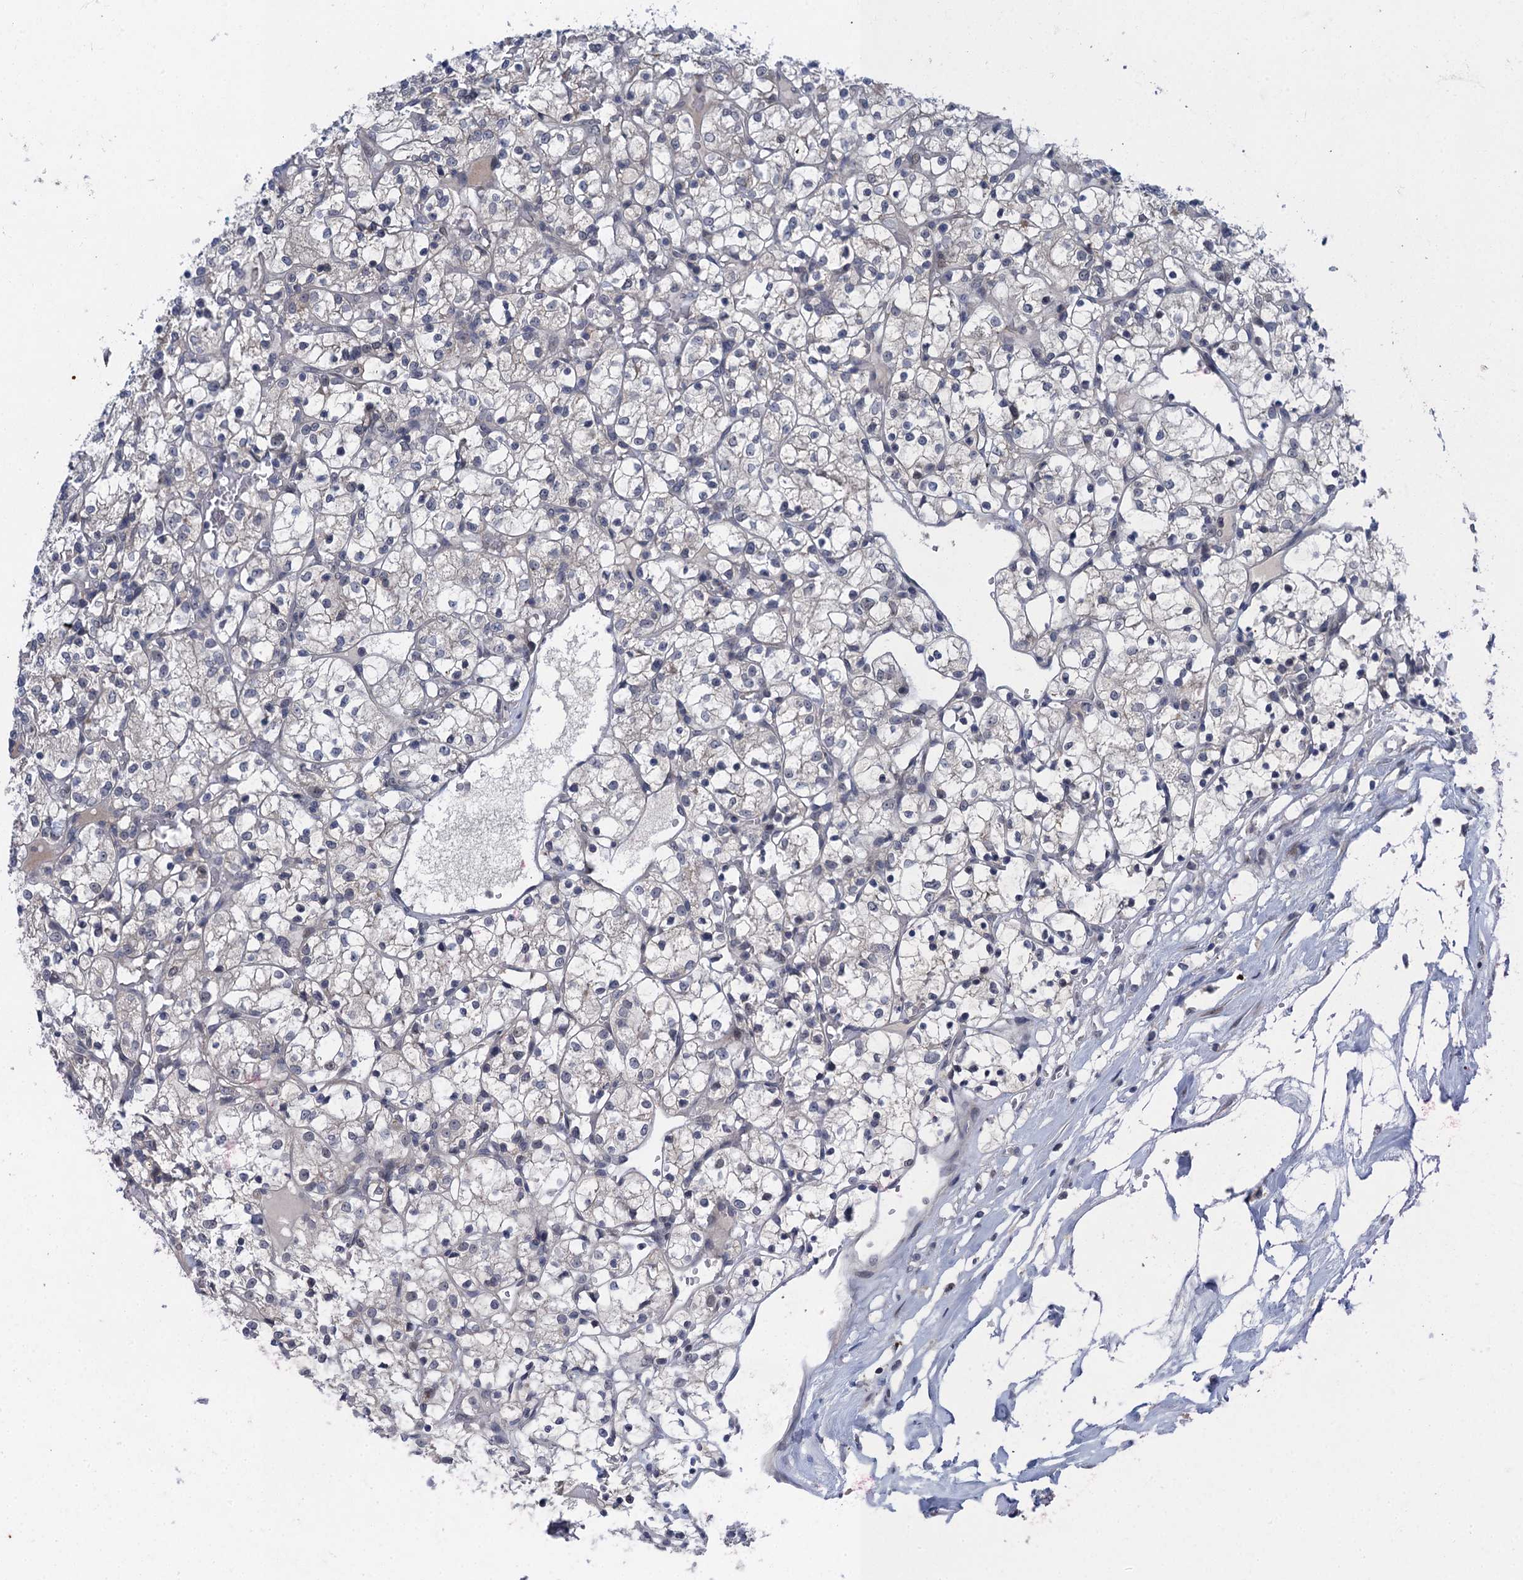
{"staining": {"intensity": "negative", "quantity": "none", "location": "none"}, "tissue": "renal cancer", "cell_type": "Tumor cells", "image_type": "cancer", "snomed": [{"axis": "morphology", "description": "Adenocarcinoma, NOS"}, {"axis": "topography", "description": "Kidney"}], "caption": "High magnification brightfield microscopy of adenocarcinoma (renal) stained with DAB (brown) and counterstained with hematoxylin (blue): tumor cells show no significant positivity.", "gene": "MRFAP1", "patient": {"sex": "female", "age": 69}}